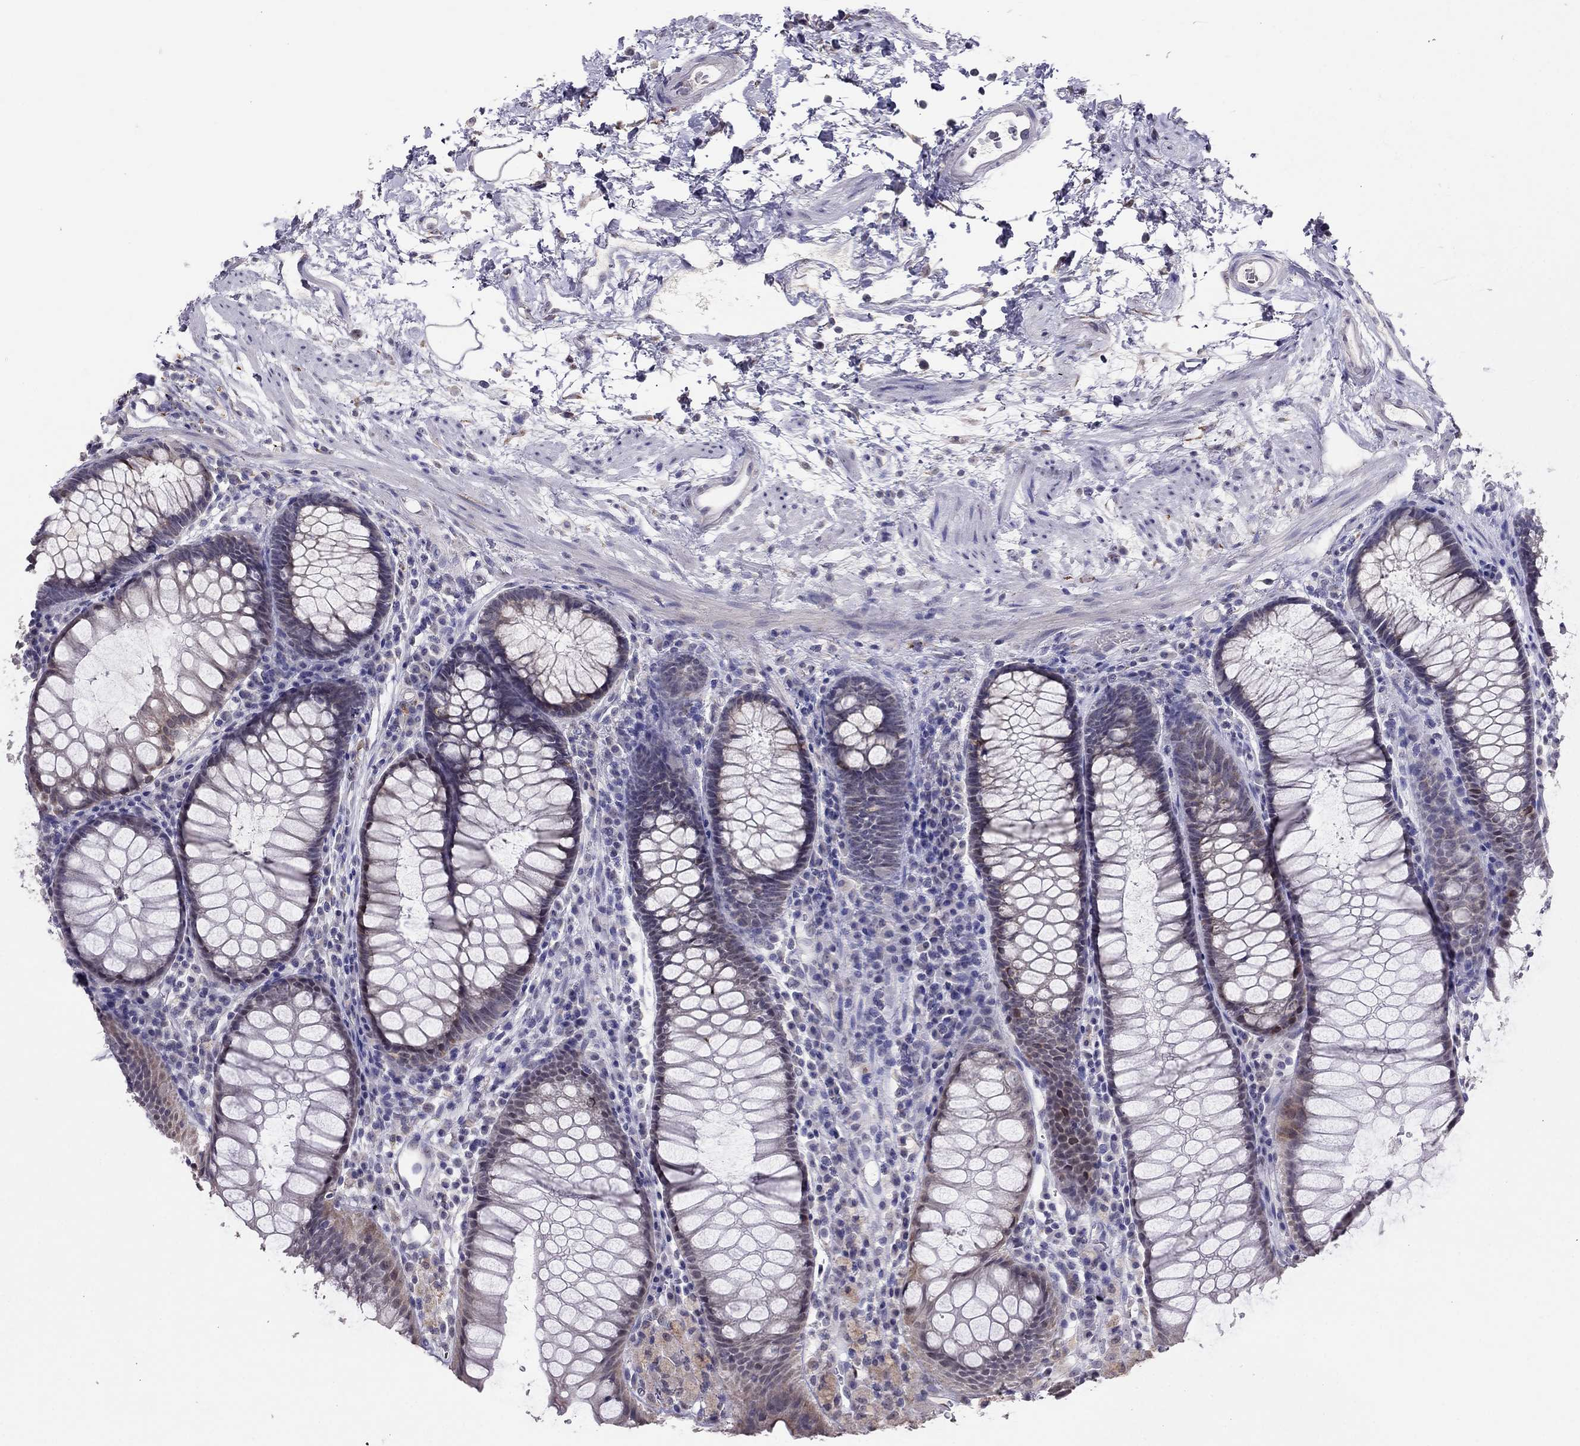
{"staining": {"intensity": "negative", "quantity": "none", "location": "none"}, "tissue": "rectum", "cell_type": "Glandular cells", "image_type": "normal", "snomed": [{"axis": "morphology", "description": "Normal tissue, NOS"}, {"axis": "topography", "description": "Rectum"}], "caption": "IHC of benign human rectum exhibits no expression in glandular cells.", "gene": "MYO3B", "patient": {"sex": "female", "age": 68}}